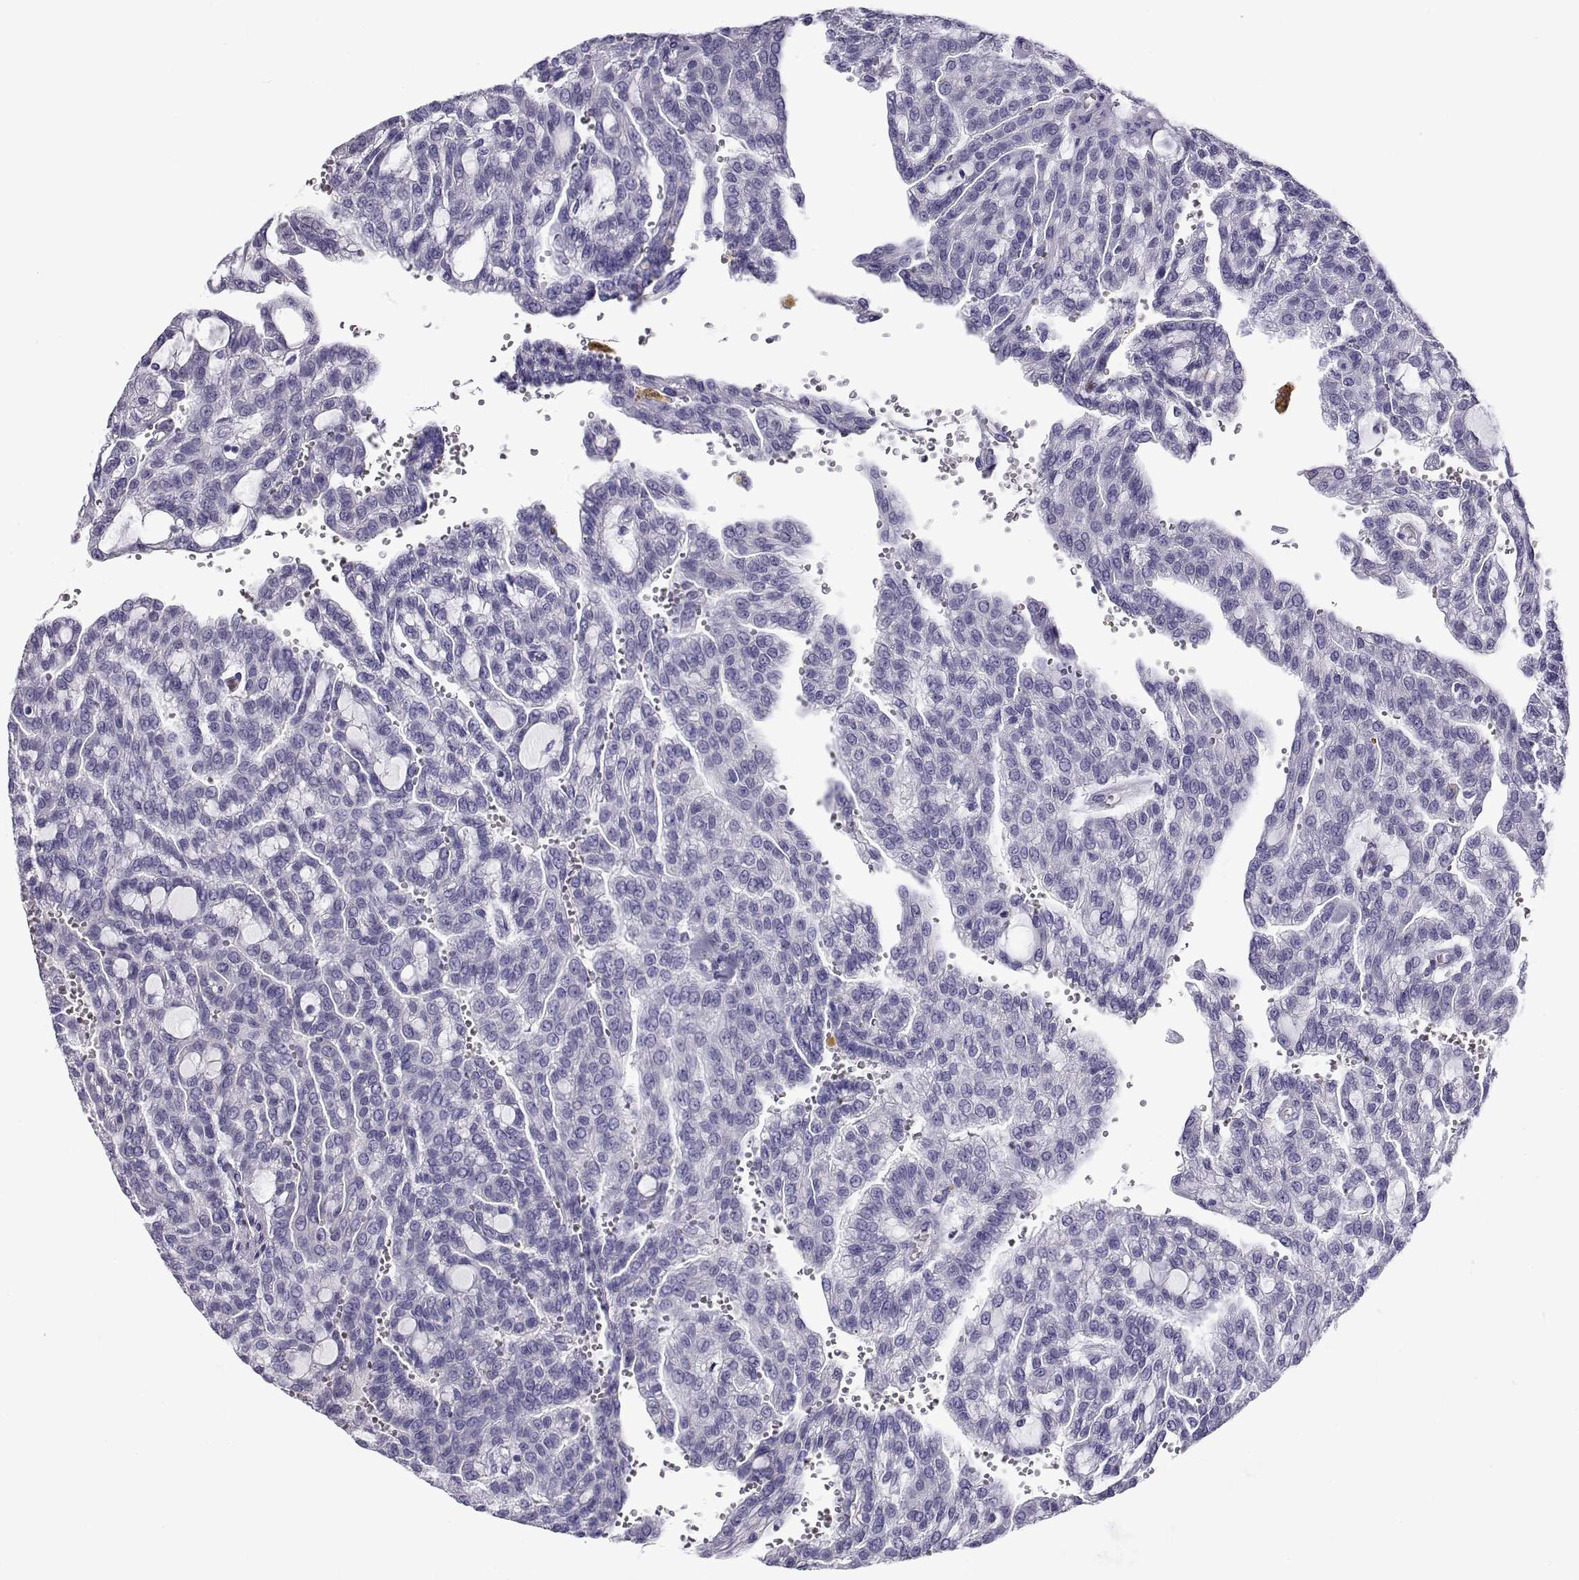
{"staining": {"intensity": "negative", "quantity": "none", "location": "none"}, "tissue": "renal cancer", "cell_type": "Tumor cells", "image_type": "cancer", "snomed": [{"axis": "morphology", "description": "Adenocarcinoma, NOS"}, {"axis": "topography", "description": "Kidney"}], "caption": "Immunohistochemistry (IHC) photomicrograph of neoplastic tissue: human adenocarcinoma (renal) stained with DAB reveals no significant protein staining in tumor cells.", "gene": "RHOXF2", "patient": {"sex": "male", "age": 63}}